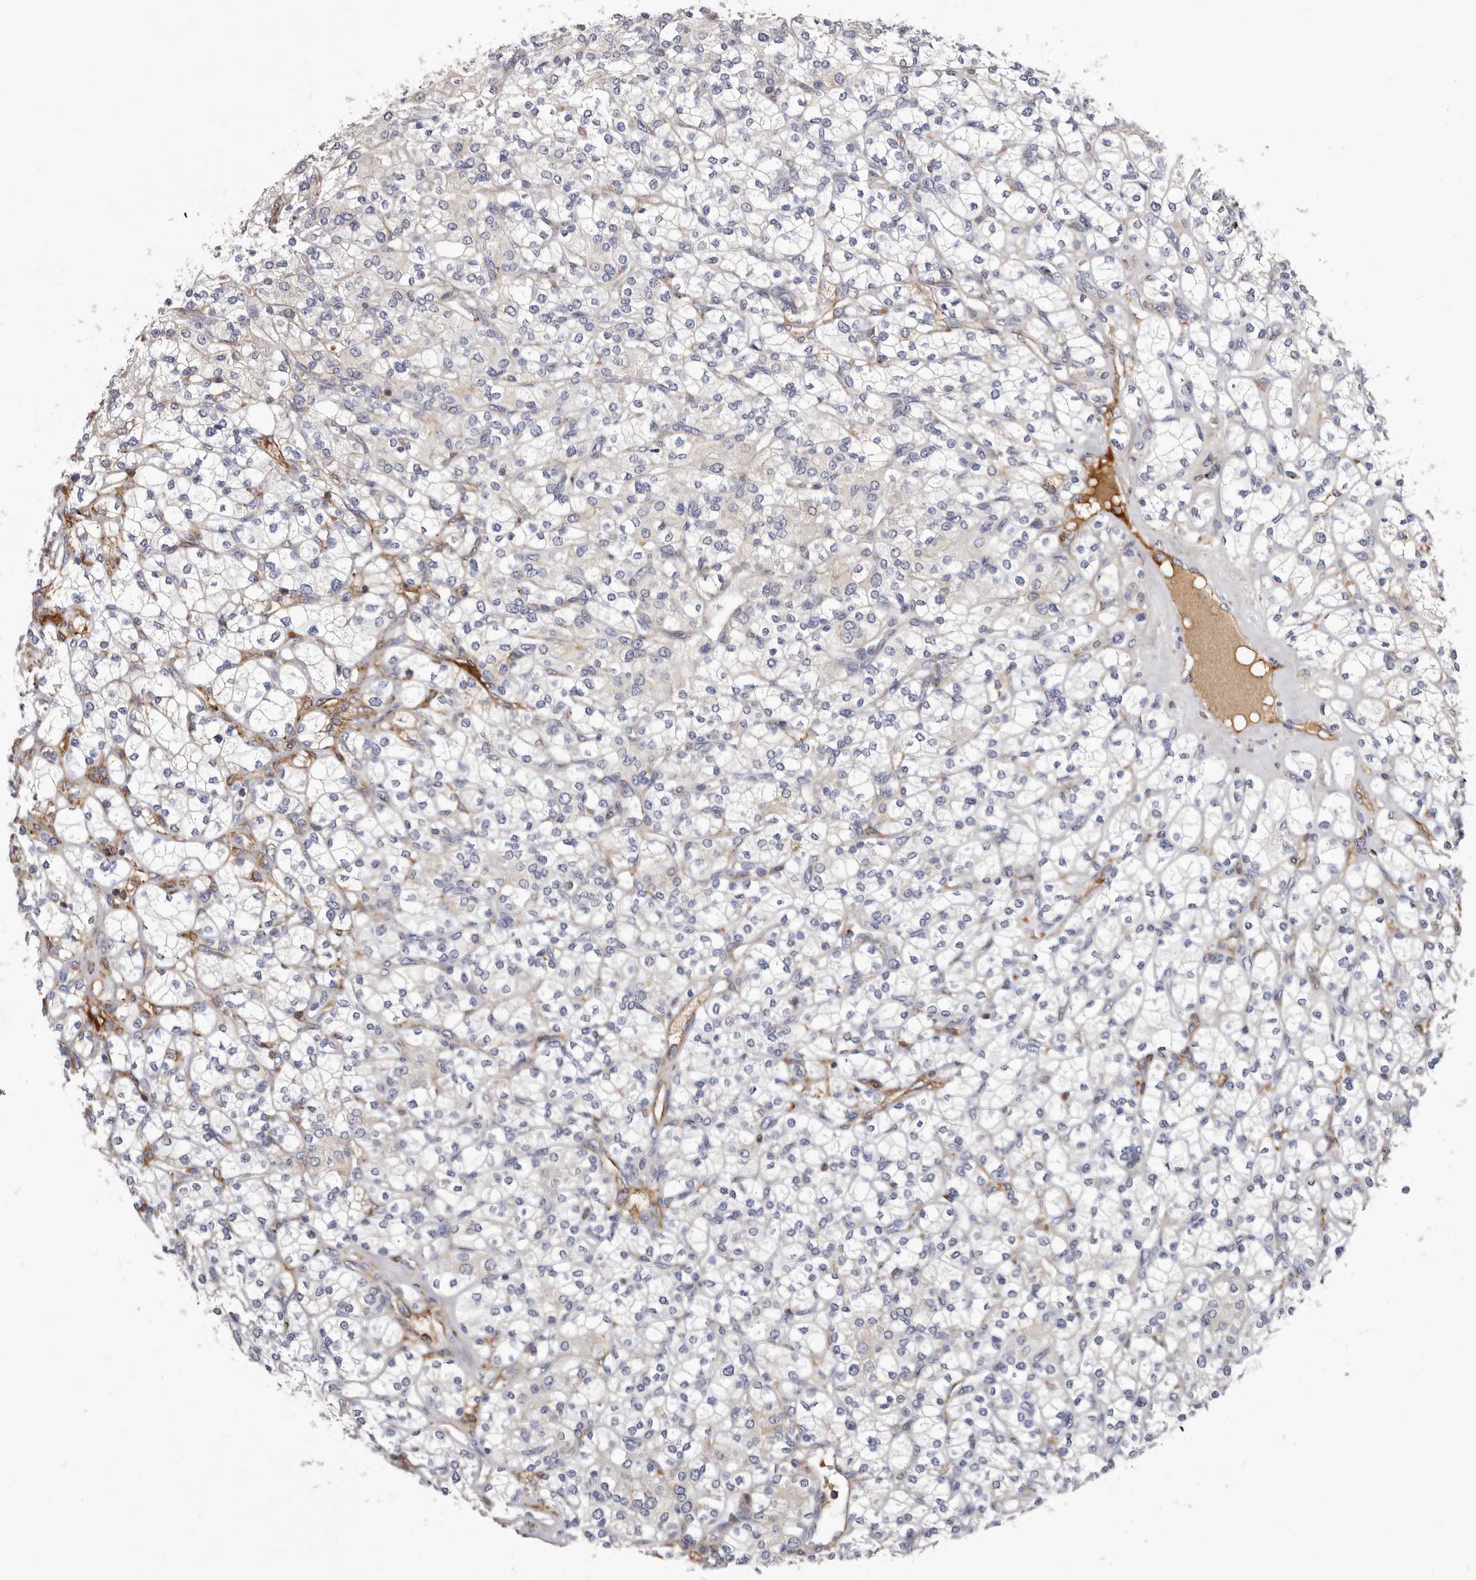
{"staining": {"intensity": "negative", "quantity": "none", "location": "none"}, "tissue": "renal cancer", "cell_type": "Tumor cells", "image_type": "cancer", "snomed": [{"axis": "morphology", "description": "Adenocarcinoma, NOS"}, {"axis": "topography", "description": "Kidney"}], "caption": "There is no significant positivity in tumor cells of renal cancer. The staining was performed using DAB to visualize the protein expression in brown, while the nuclei were stained in blue with hematoxylin (Magnification: 20x).", "gene": "NUBPL", "patient": {"sex": "male", "age": 77}}